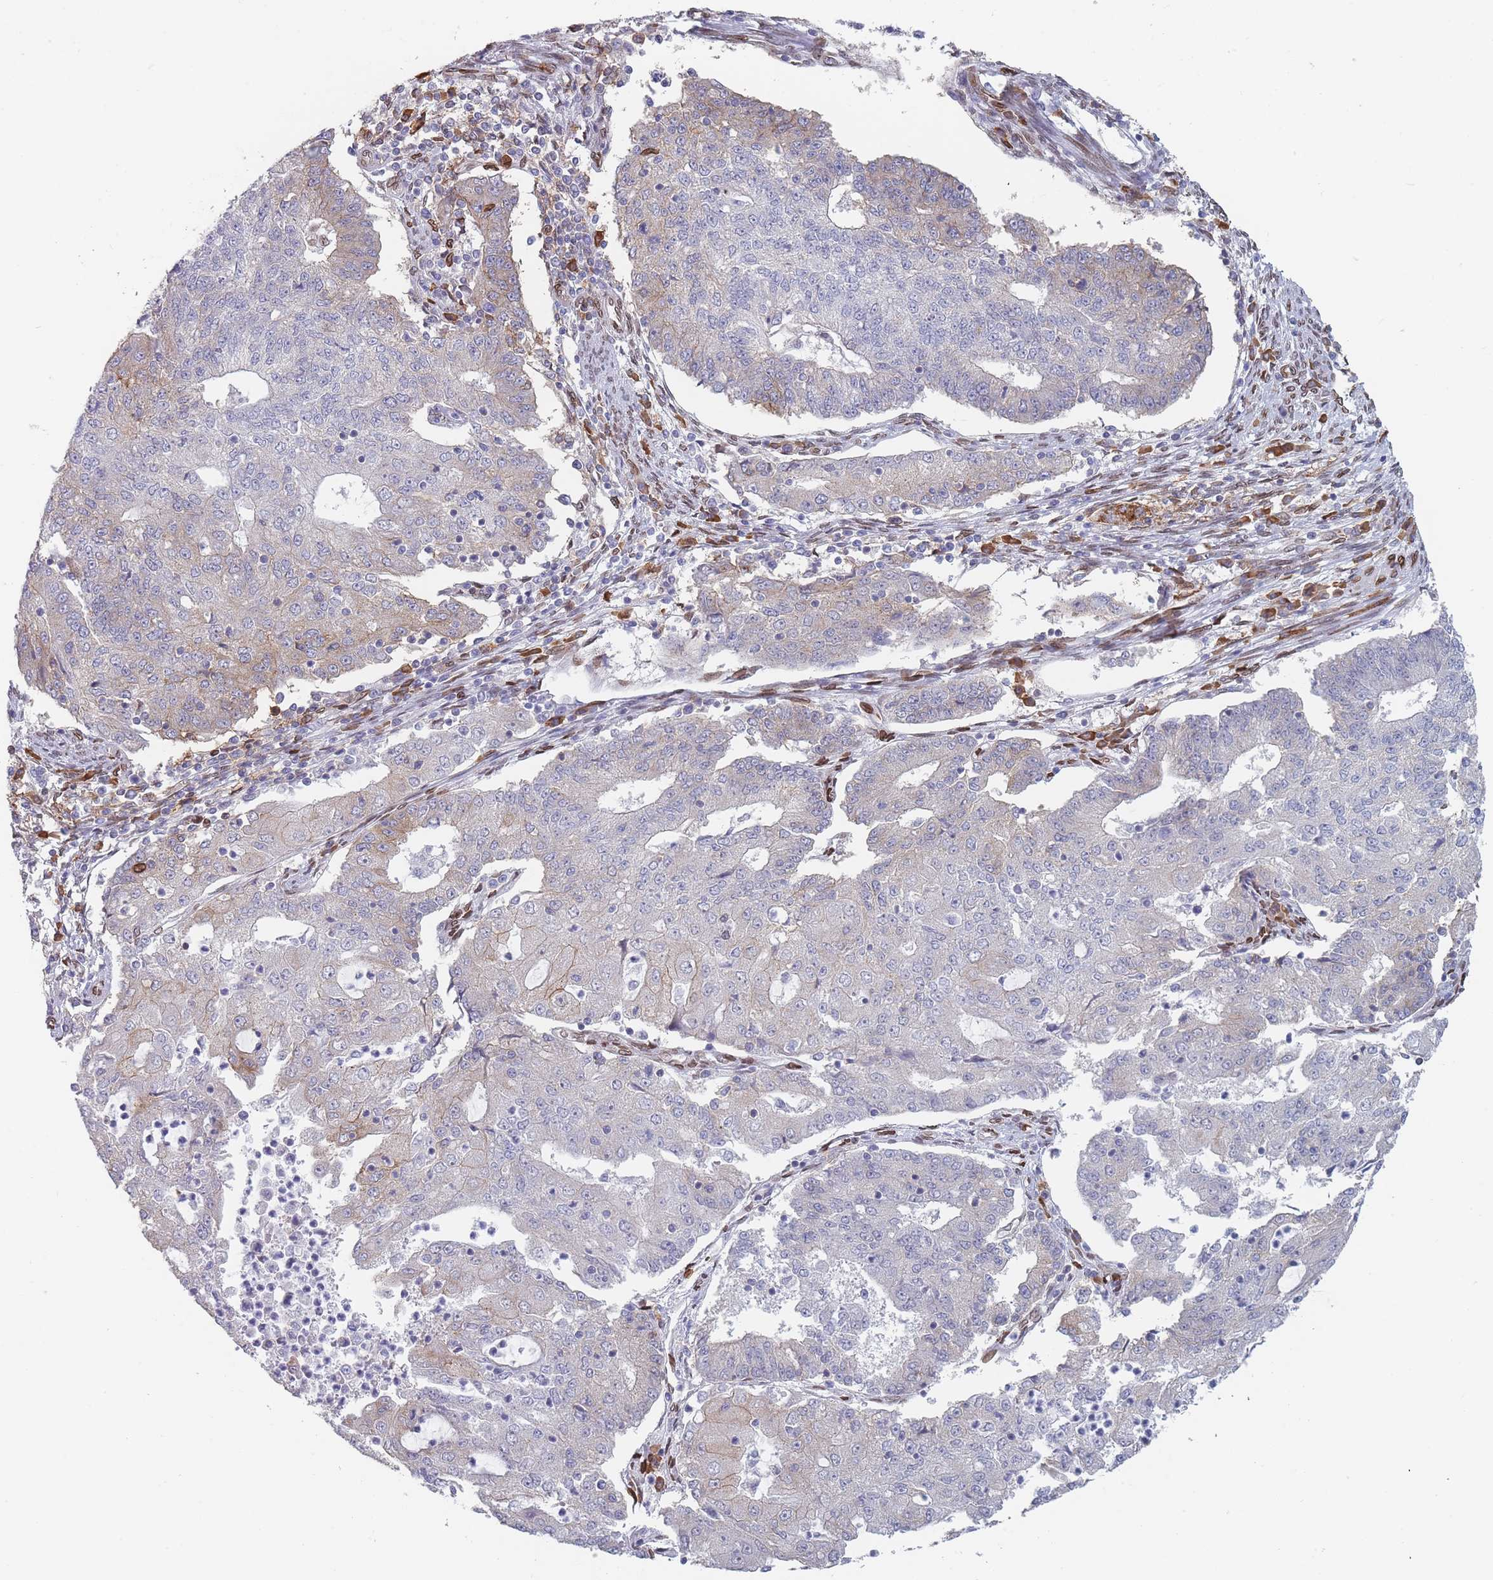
{"staining": {"intensity": "moderate", "quantity": "<25%", "location": "cytoplasmic/membranous"}, "tissue": "endometrial cancer", "cell_type": "Tumor cells", "image_type": "cancer", "snomed": [{"axis": "morphology", "description": "Adenocarcinoma, NOS"}, {"axis": "topography", "description": "Endometrium"}], "caption": "Immunohistochemistry photomicrograph of human endometrial cancer stained for a protein (brown), which displays low levels of moderate cytoplasmic/membranous staining in about <25% of tumor cells.", "gene": "ZBTB1", "patient": {"sex": "female", "age": 56}}